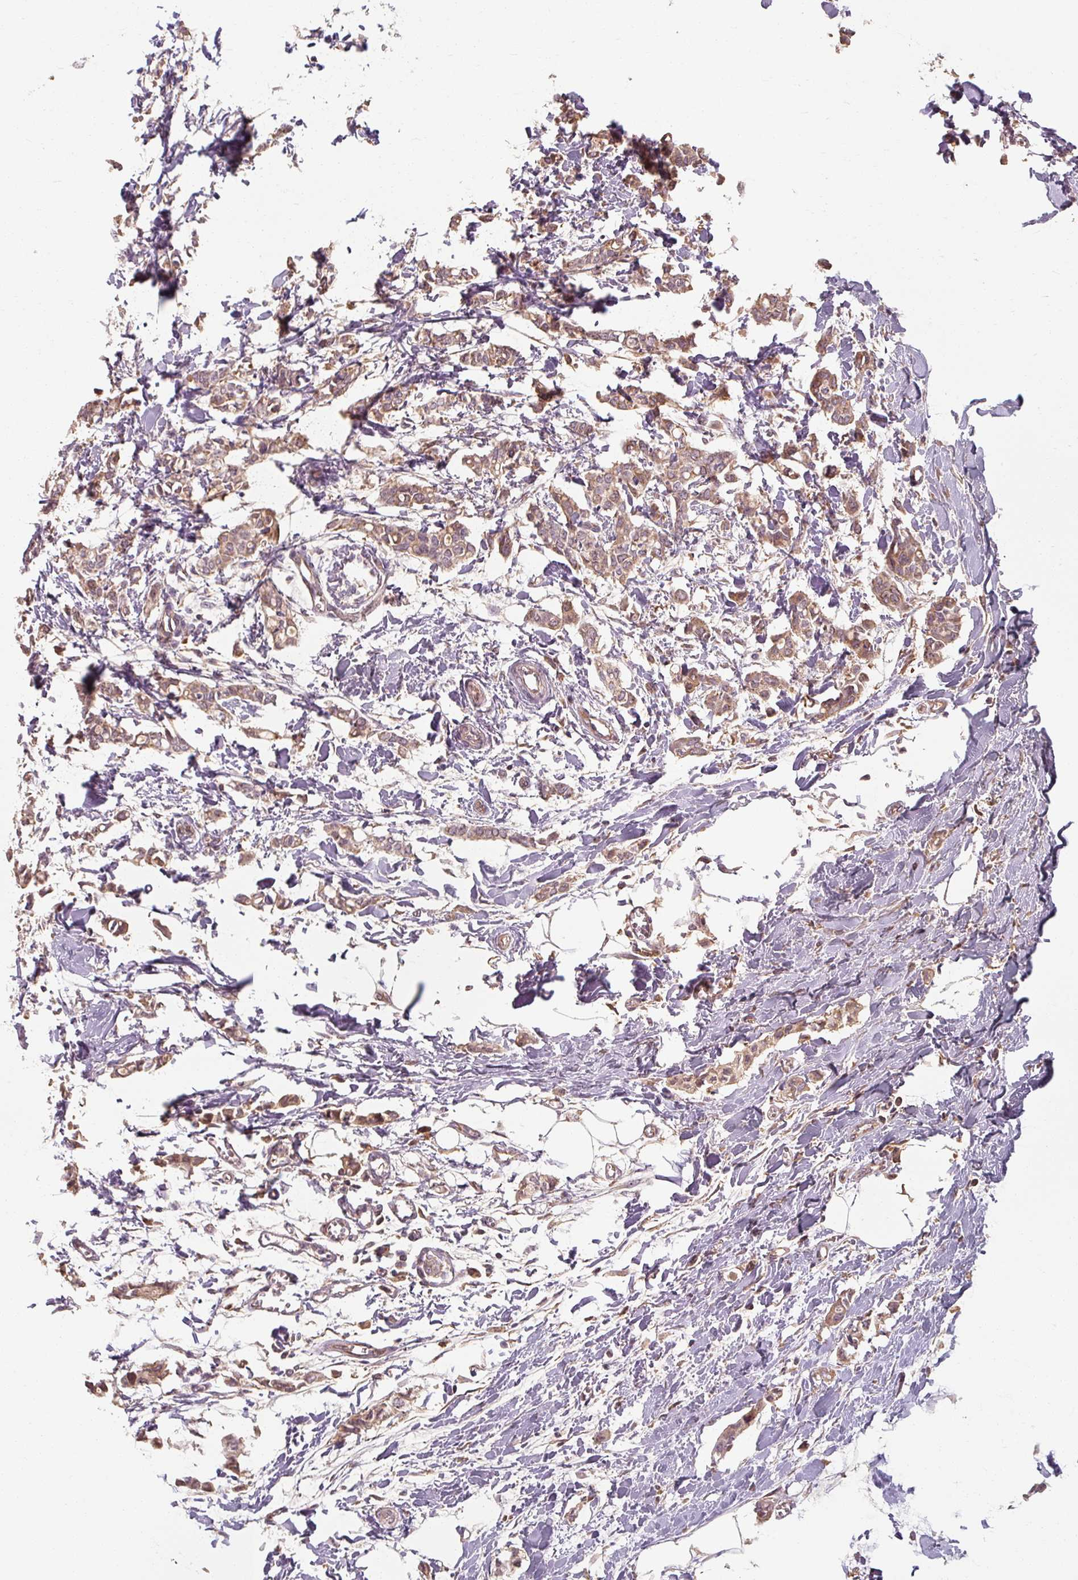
{"staining": {"intensity": "weak", "quantity": ">75%", "location": "cytoplasmic/membranous"}, "tissue": "breast cancer", "cell_type": "Tumor cells", "image_type": "cancer", "snomed": [{"axis": "morphology", "description": "Duct carcinoma"}, {"axis": "topography", "description": "Breast"}], "caption": "Protein expression analysis of human breast cancer reveals weak cytoplasmic/membranous staining in about >75% of tumor cells.", "gene": "TSEN54", "patient": {"sex": "female", "age": 41}}